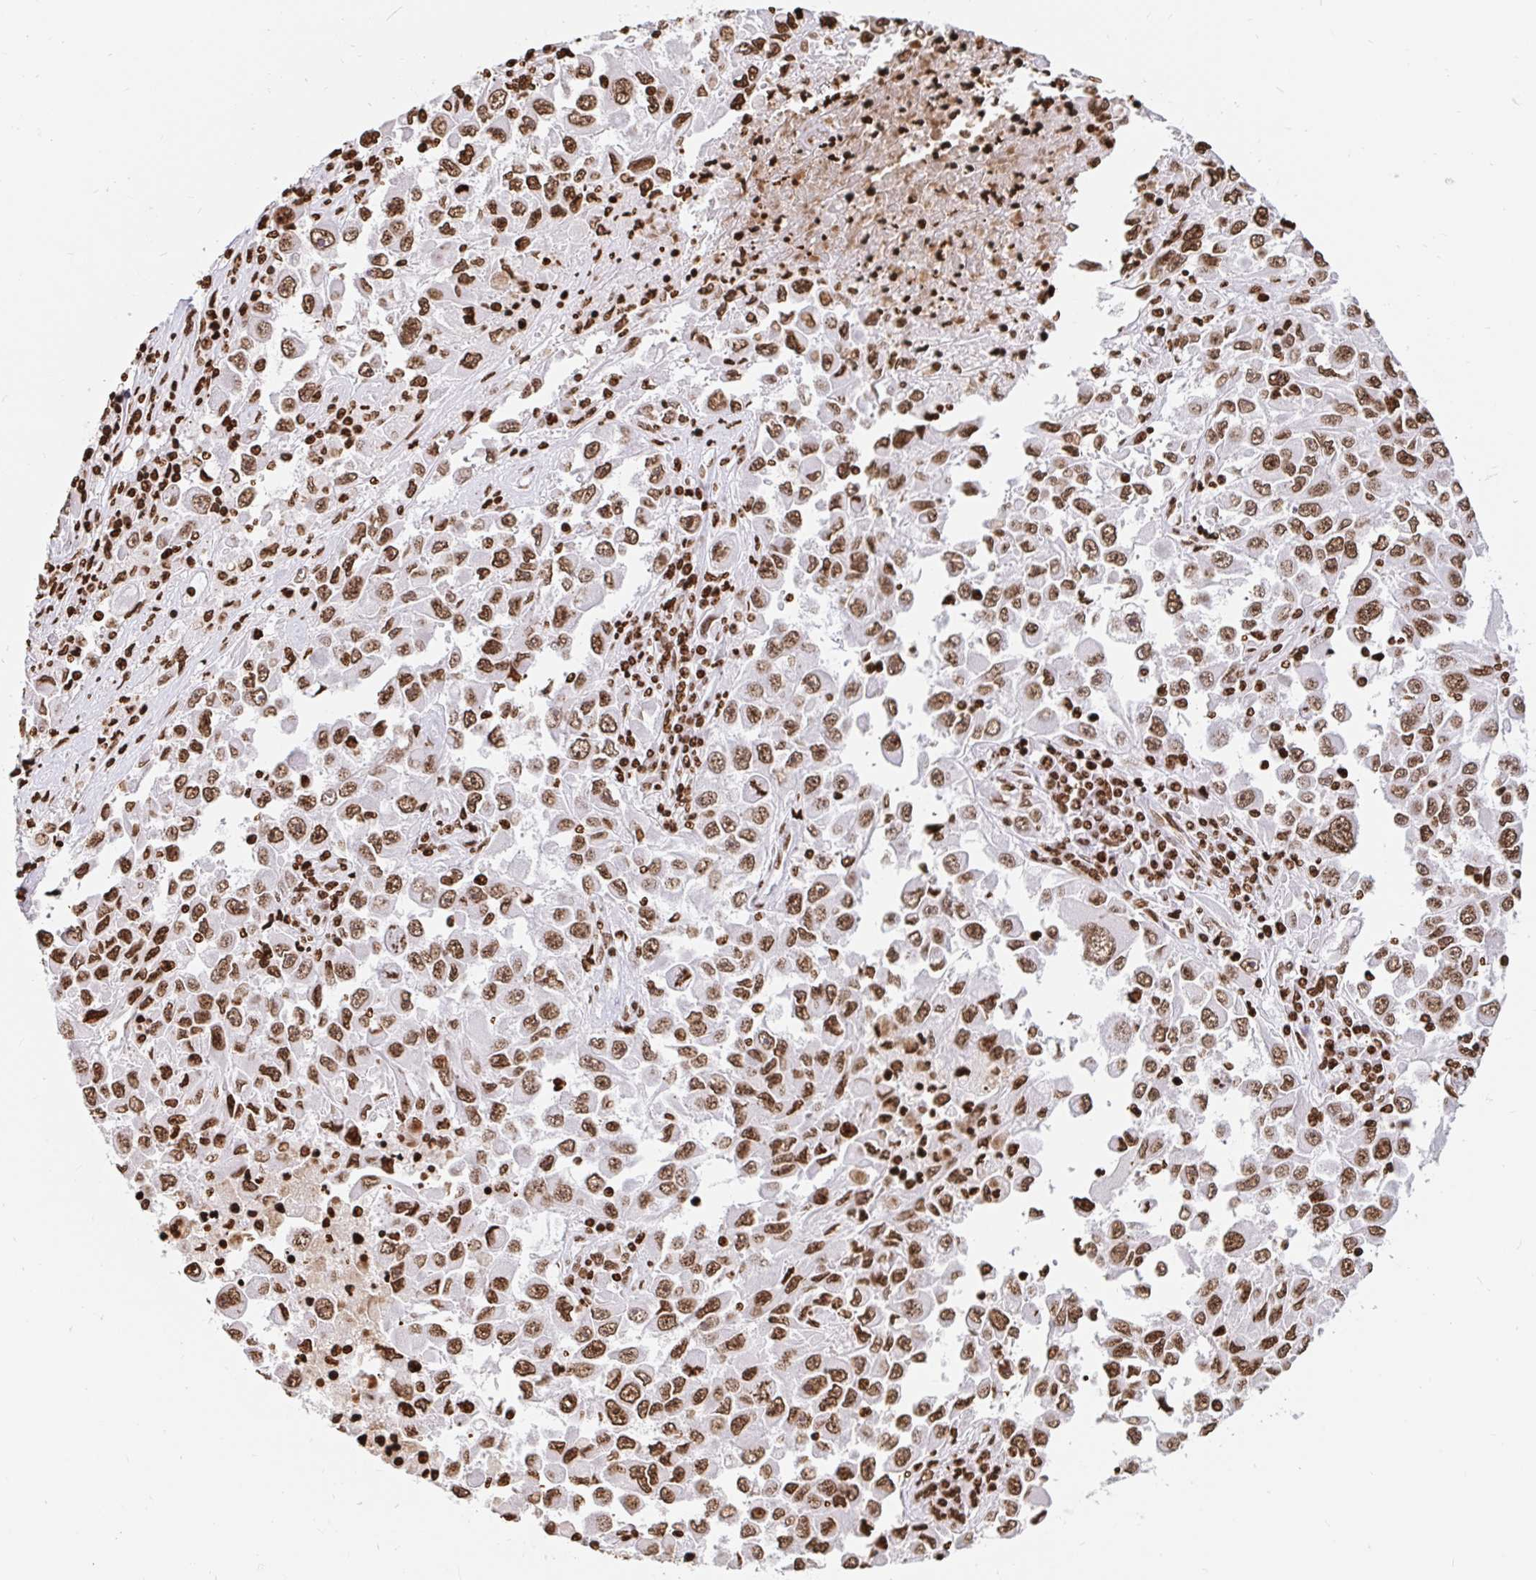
{"staining": {"intensity": "moderate", "quantity": ">75%", "location": "nuclear"}, "tissue": "melanoma", "cell_type": "Tumor cells", "image_type": "cancer", "snomed": [{"axis": "morphology", "description": "Malignant melanoma, Metastatic site"}, {"axis": "topography", "description": "Lymph node"}], "caption": "An image showing moderate nuclear expression in approximately >75% of tumor cells in melanoma, as visualized by brown immunohistochemical staining.", "gene": "H2BC5", "patient": {"sex": "female", "age": 67}}